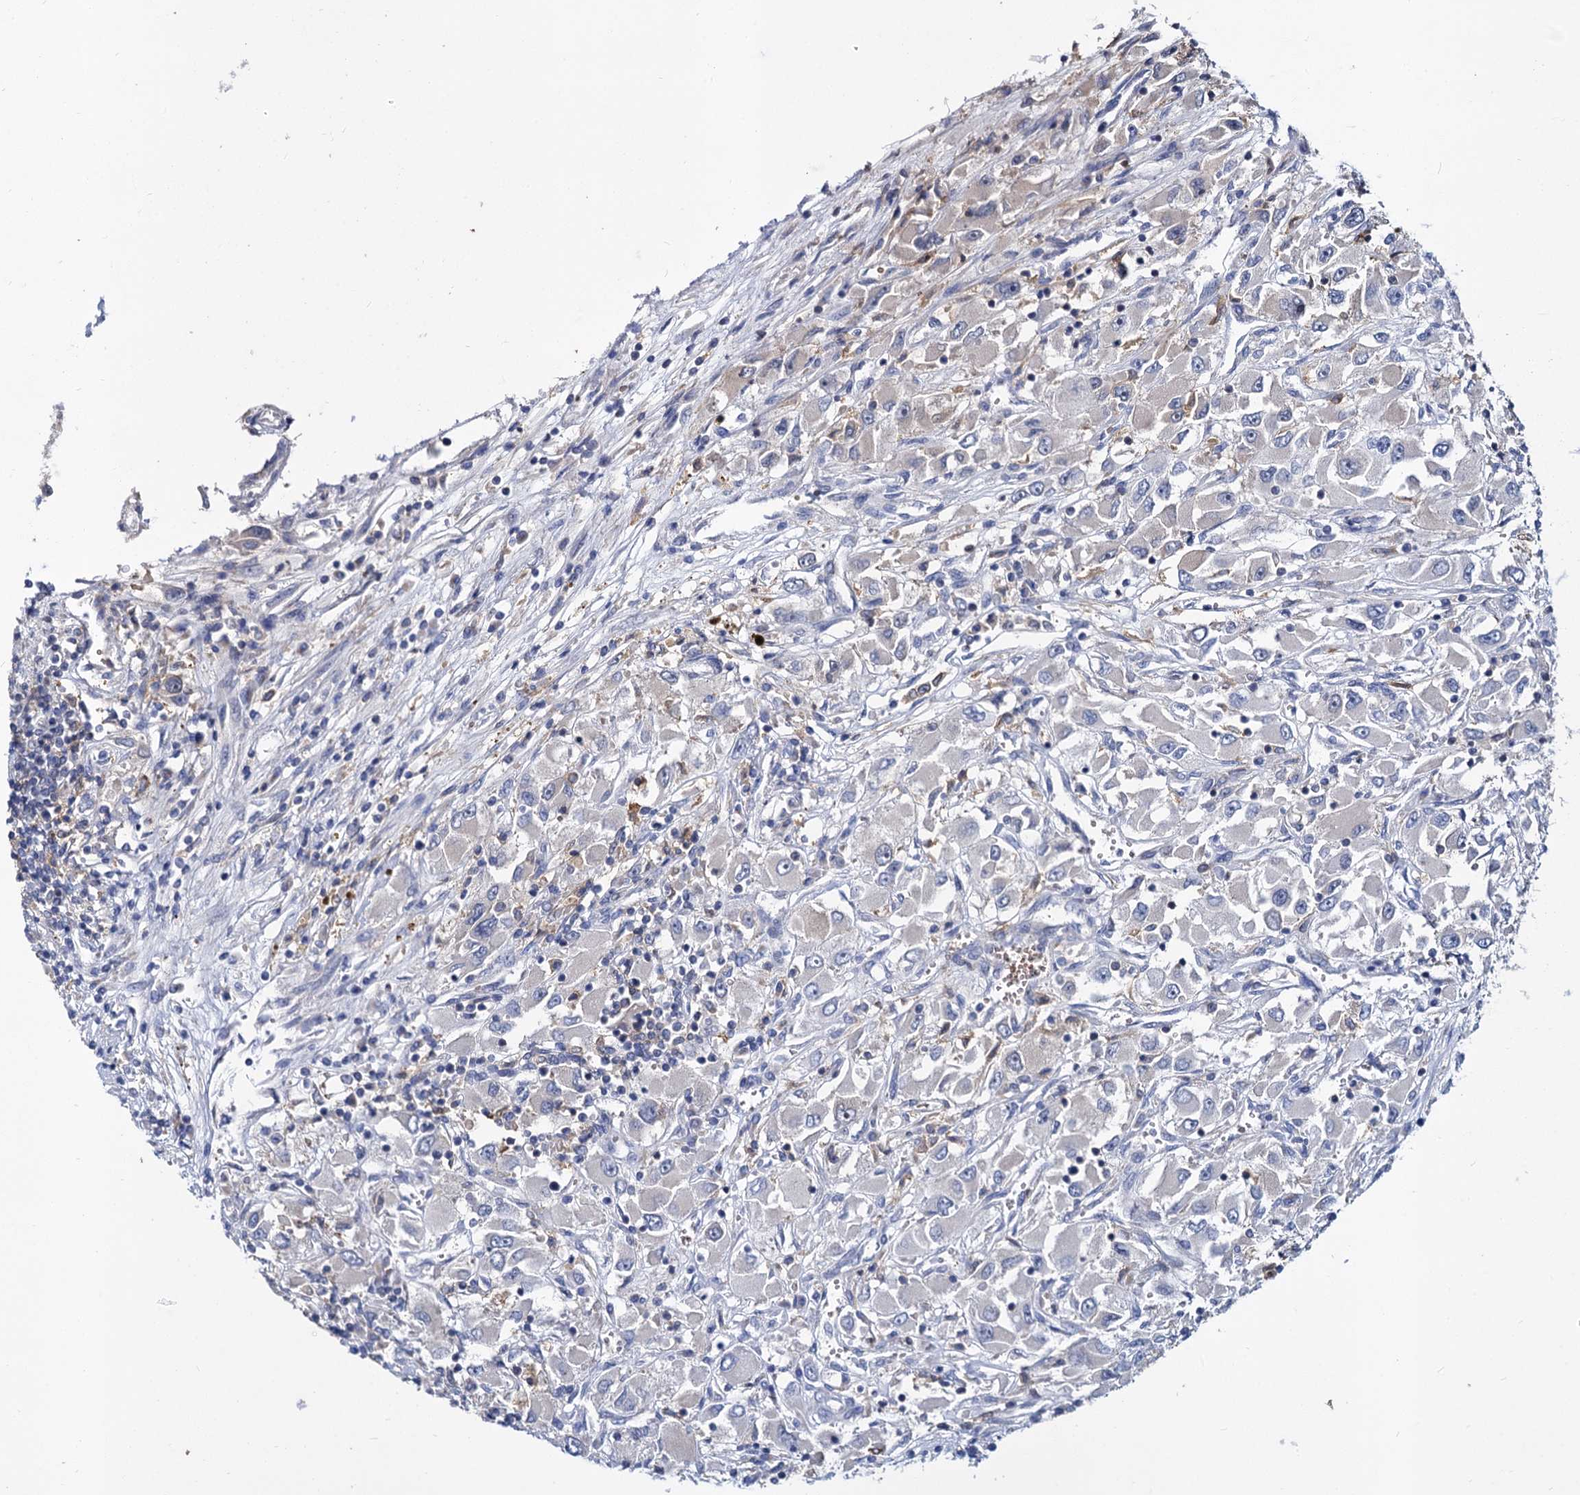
{"staining": {"intensity": "negative", "quantity": "none", "location": "none"}, "tissue": "renal cancer", "cell_type": "Tumor cells", "image_type": "cancer", "snomed": [{"axis": "morphology", "description": "Adenocarcinoma, NOS"}, {"axis": "topography", "description": "Kidney"}], "caption": "Human renal adenocarcinoma stained for a protein using immunohistochemistry (IHC) demonstrates no positivity in tumor cells.", "gene": "GCLC", "patient": {"sex": "female", "age": 52}}